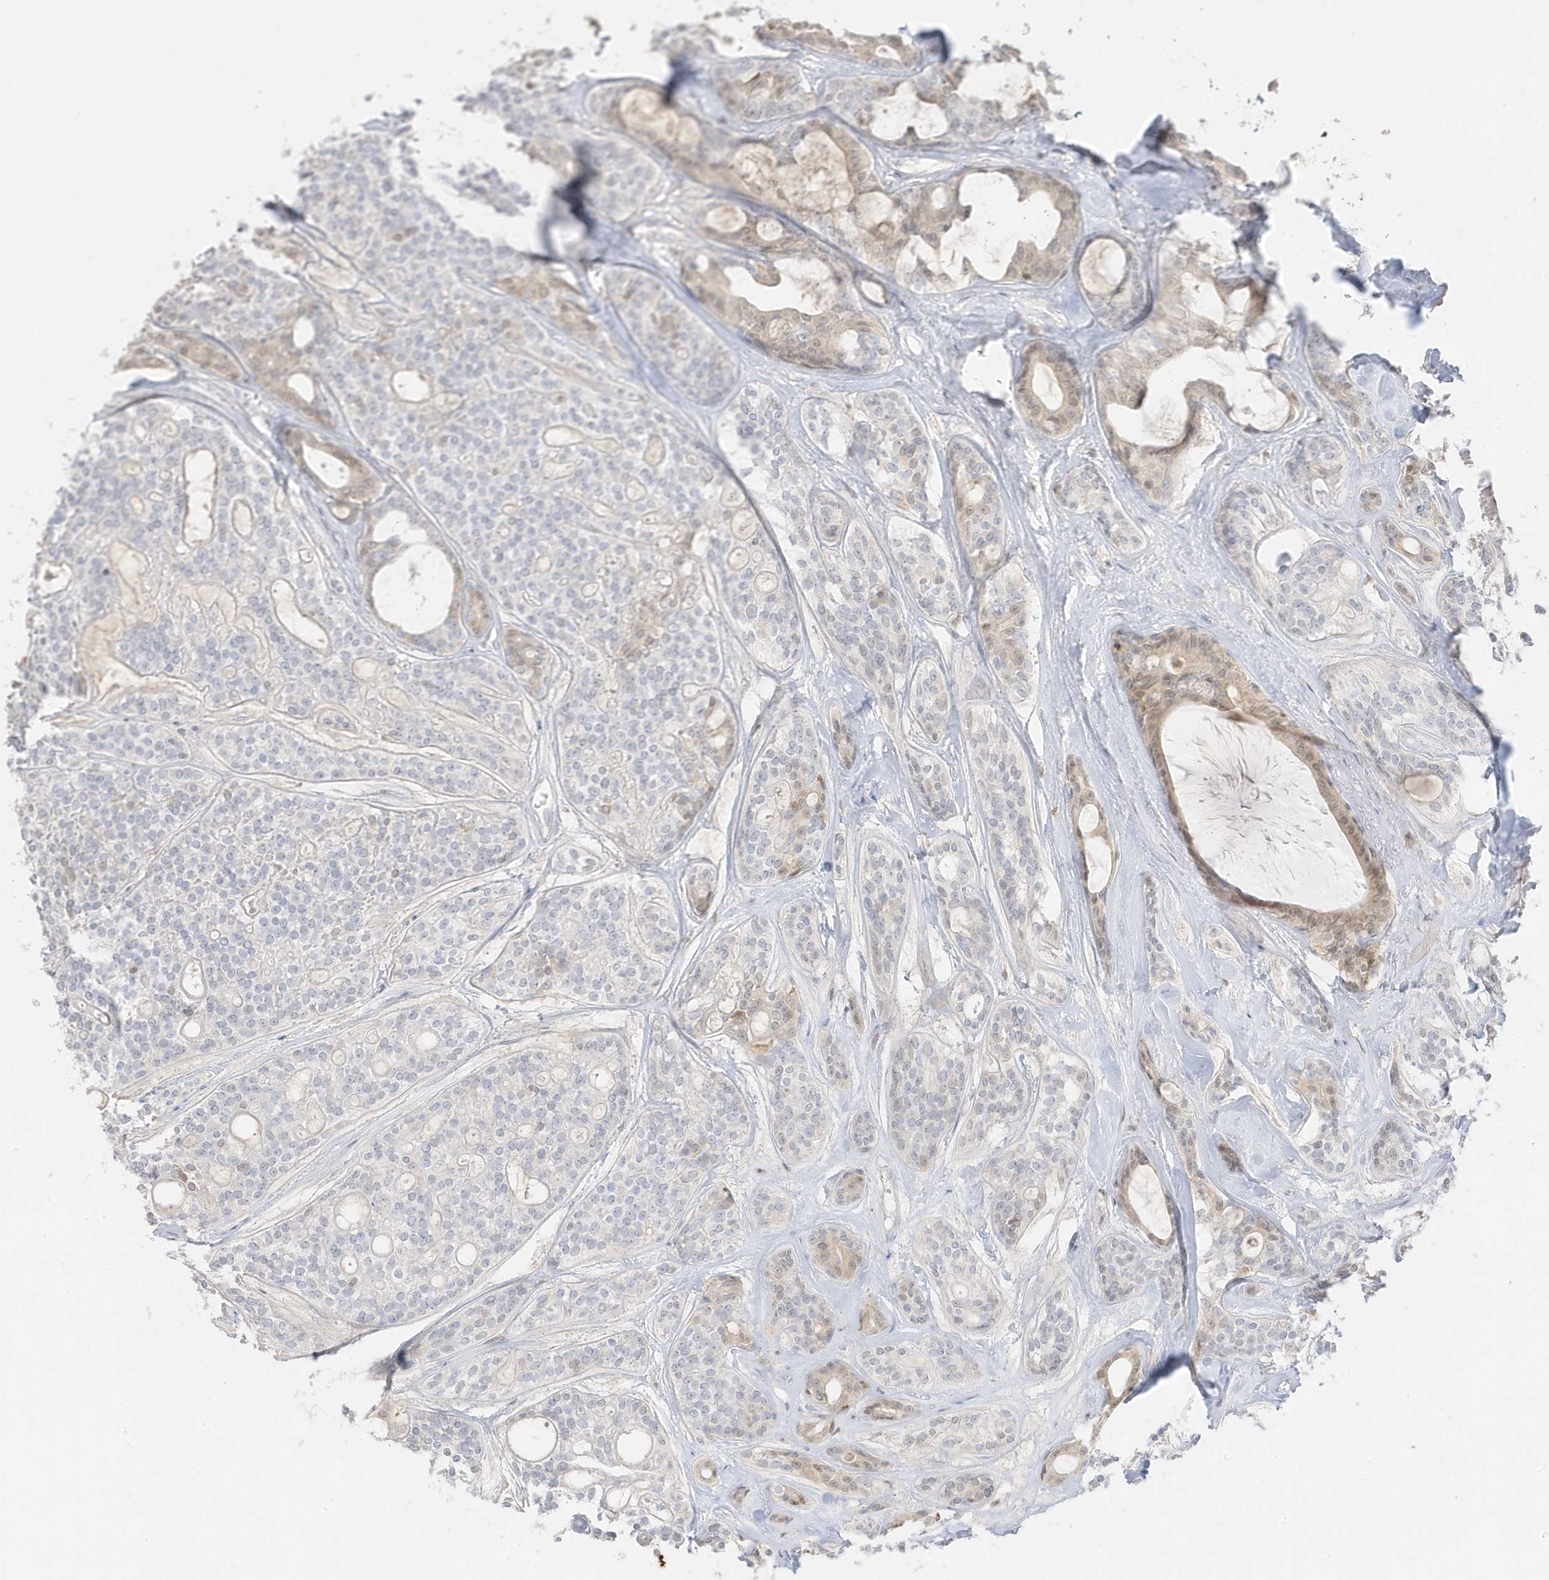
{"staining": {"intensity": "moderate", "quantity": "<25%", "location": "cytoplasmic/membranous,nuclear"}, "tissue": "head and neck cancer", "cell_type": "Tumor cells", "image_type": "cancer", "snomed": [{"axis": "morphology", "description": "Adenocarcinoma, NOS"}, {"axis": "topography", "description": "Head-Neck"}], "caption": "Moderate cytoplasmic/membranous and nuclear protein staining is appreciated in about <25% of tumor cells in head and neck cancer (adenocarcinoma).", "gene": "GCA", "patient": {"sex": "male", "age": 66}}